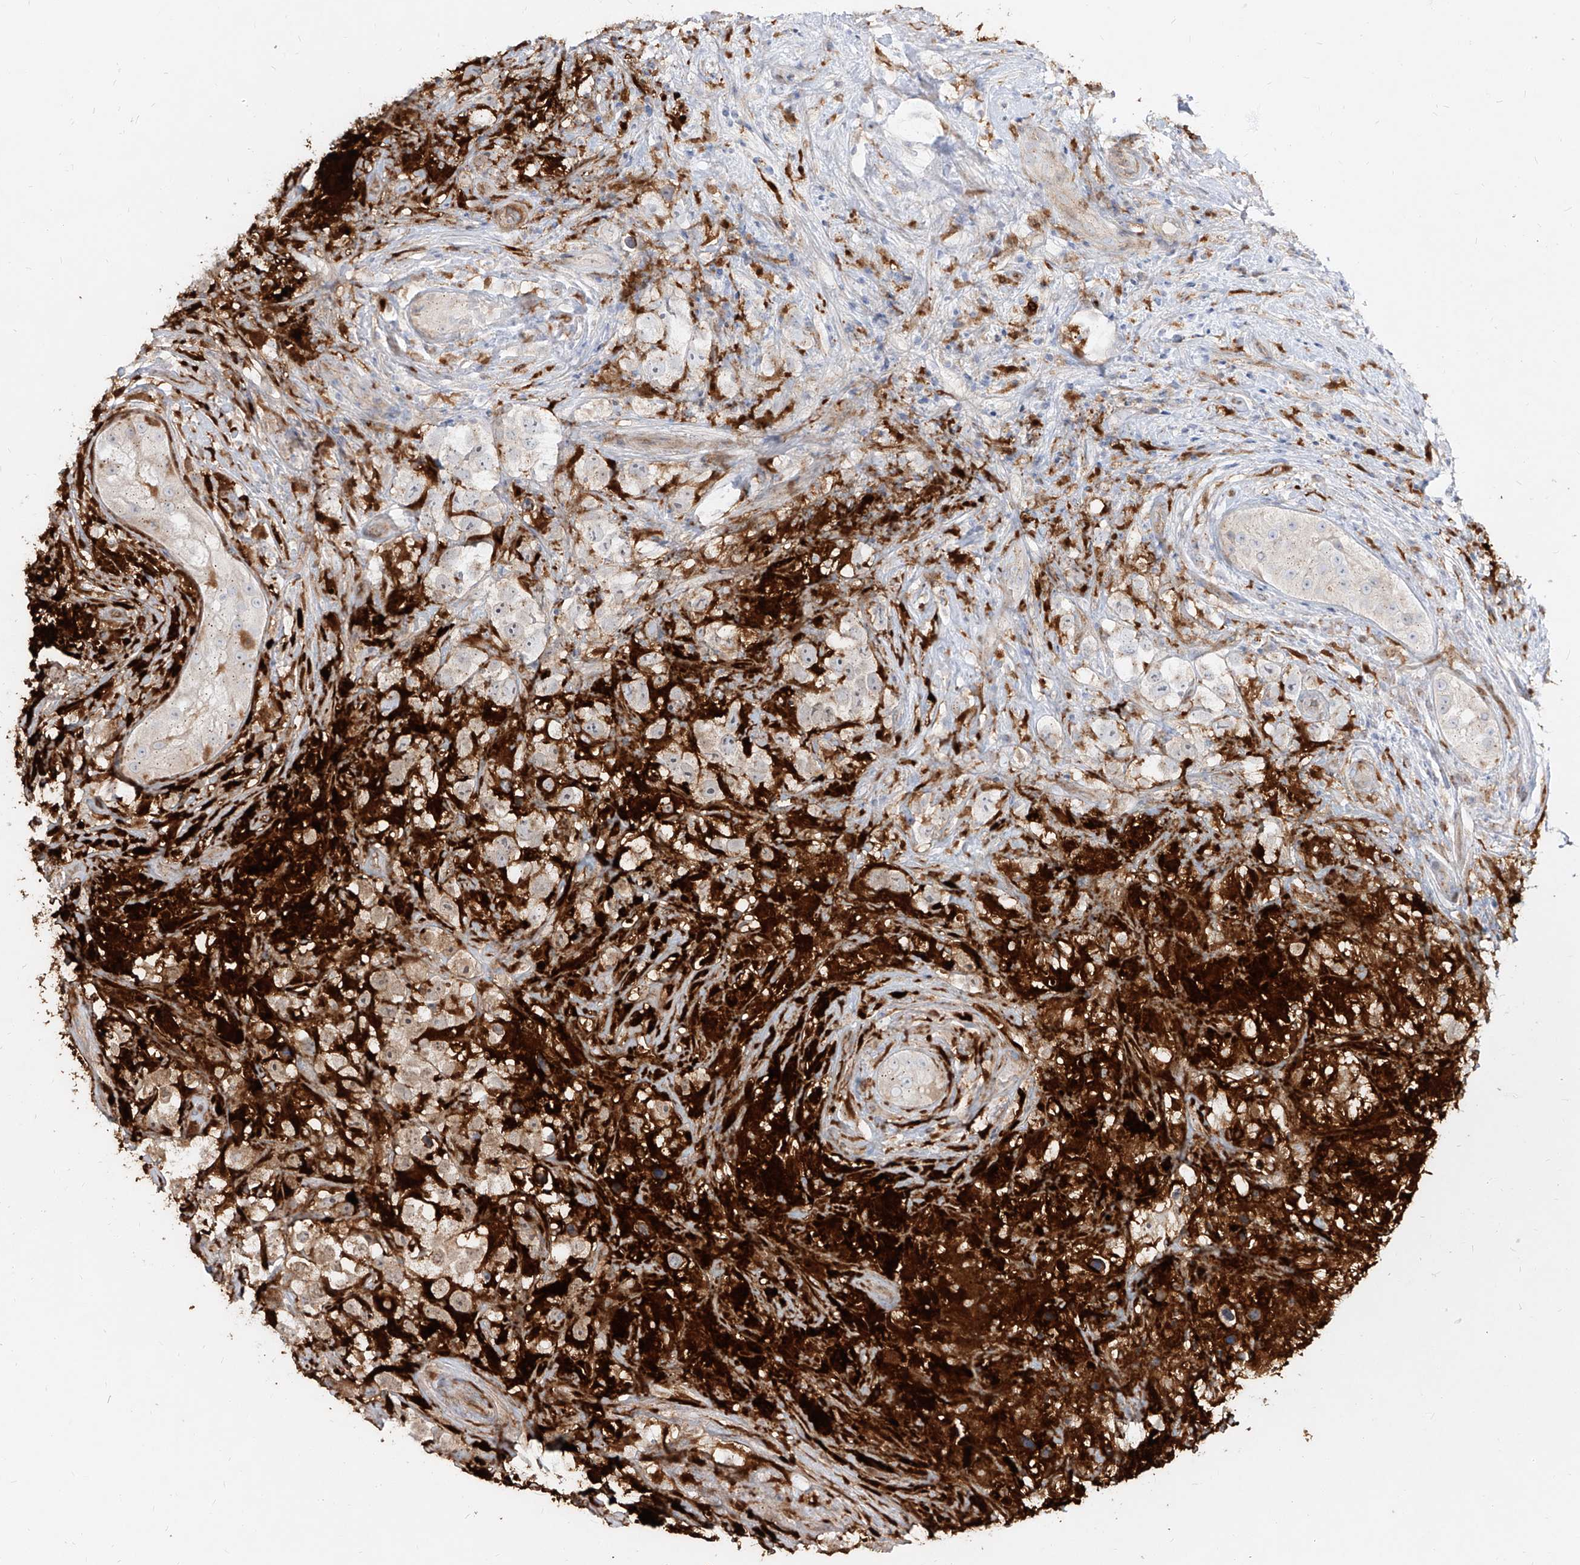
{"staining": {"intensity": "negative", "quantity": "none", "location": "none"}, "tissue": "testis cancer", "cell_type": "Tumor cells", "image_type": "cancer", "snomed": [{"axis": "morphology", "description": "Seminoma, NOS"}, {"axis": "topography", "description": "Testis"}], "caption": "An IHC histopathology image of testis cancer is shown. There is no staining in tumor cells of testis cancer. (Brightfield microscopy of DAB (3,3'-diaminobenzidine) immunohistochemistry (IHC) at high magnification).", "gene": "KYNU", "patient": {"sex": "male", "age": 49}}